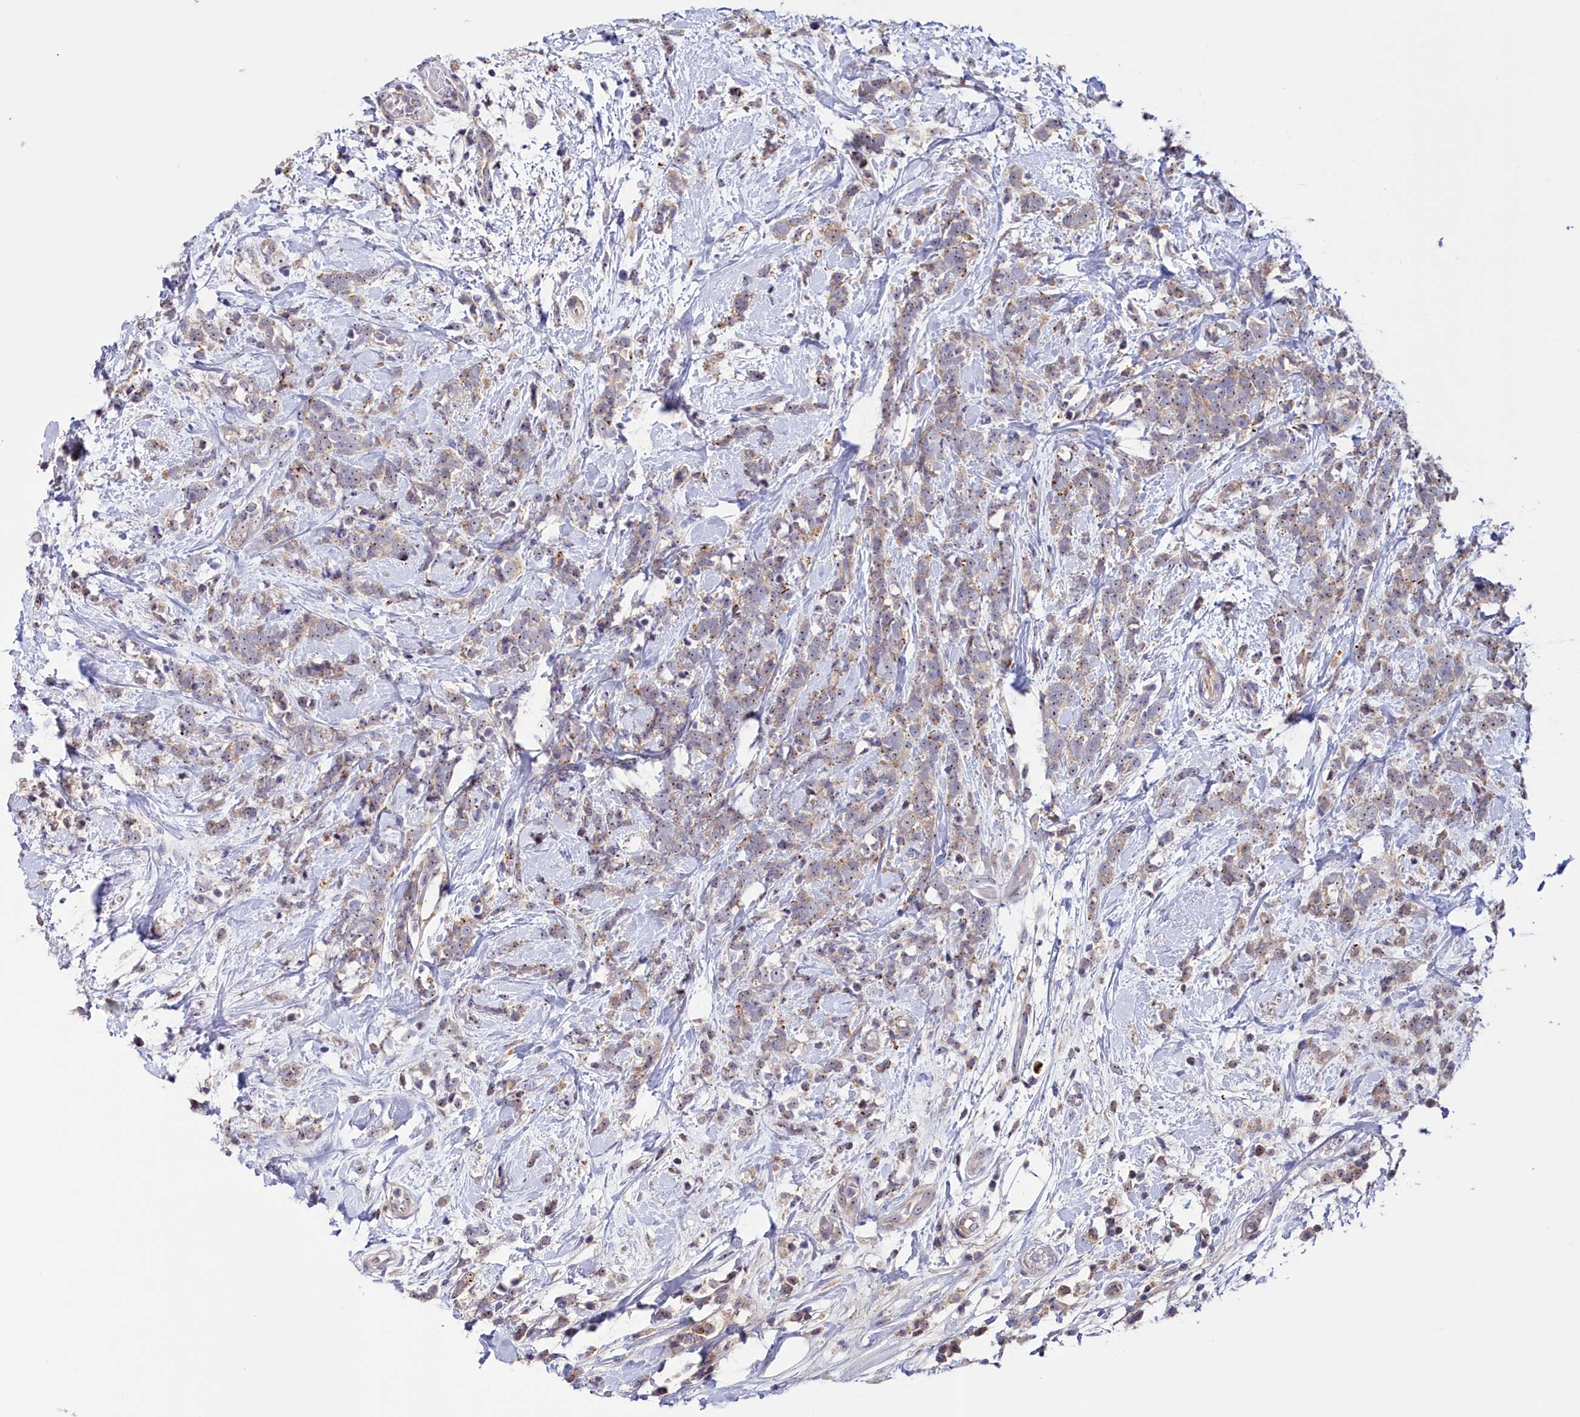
{"staining": {"intensity": "weak", "quantity": ">75%", "location": "cytoplasmic/membranous,nuclear"}, "tissue": "breast cancer", "cell_type": "Tumor cells", "image_type": "cancer", "snomed": [{"axis": "morphology", "description": "Lobular carcinoma"}, {"axis": "topography", "description": "Breast"}], "caption": "Approximately >75% of tumor cells in lobular carcinoma (breast) display weak cytoplasmic/membranous and nuclear protein positivity as visualized by brown immunohistochemical staining.", "gene": "NEURL4", "patient": {"sex": "female", "age": 58}}